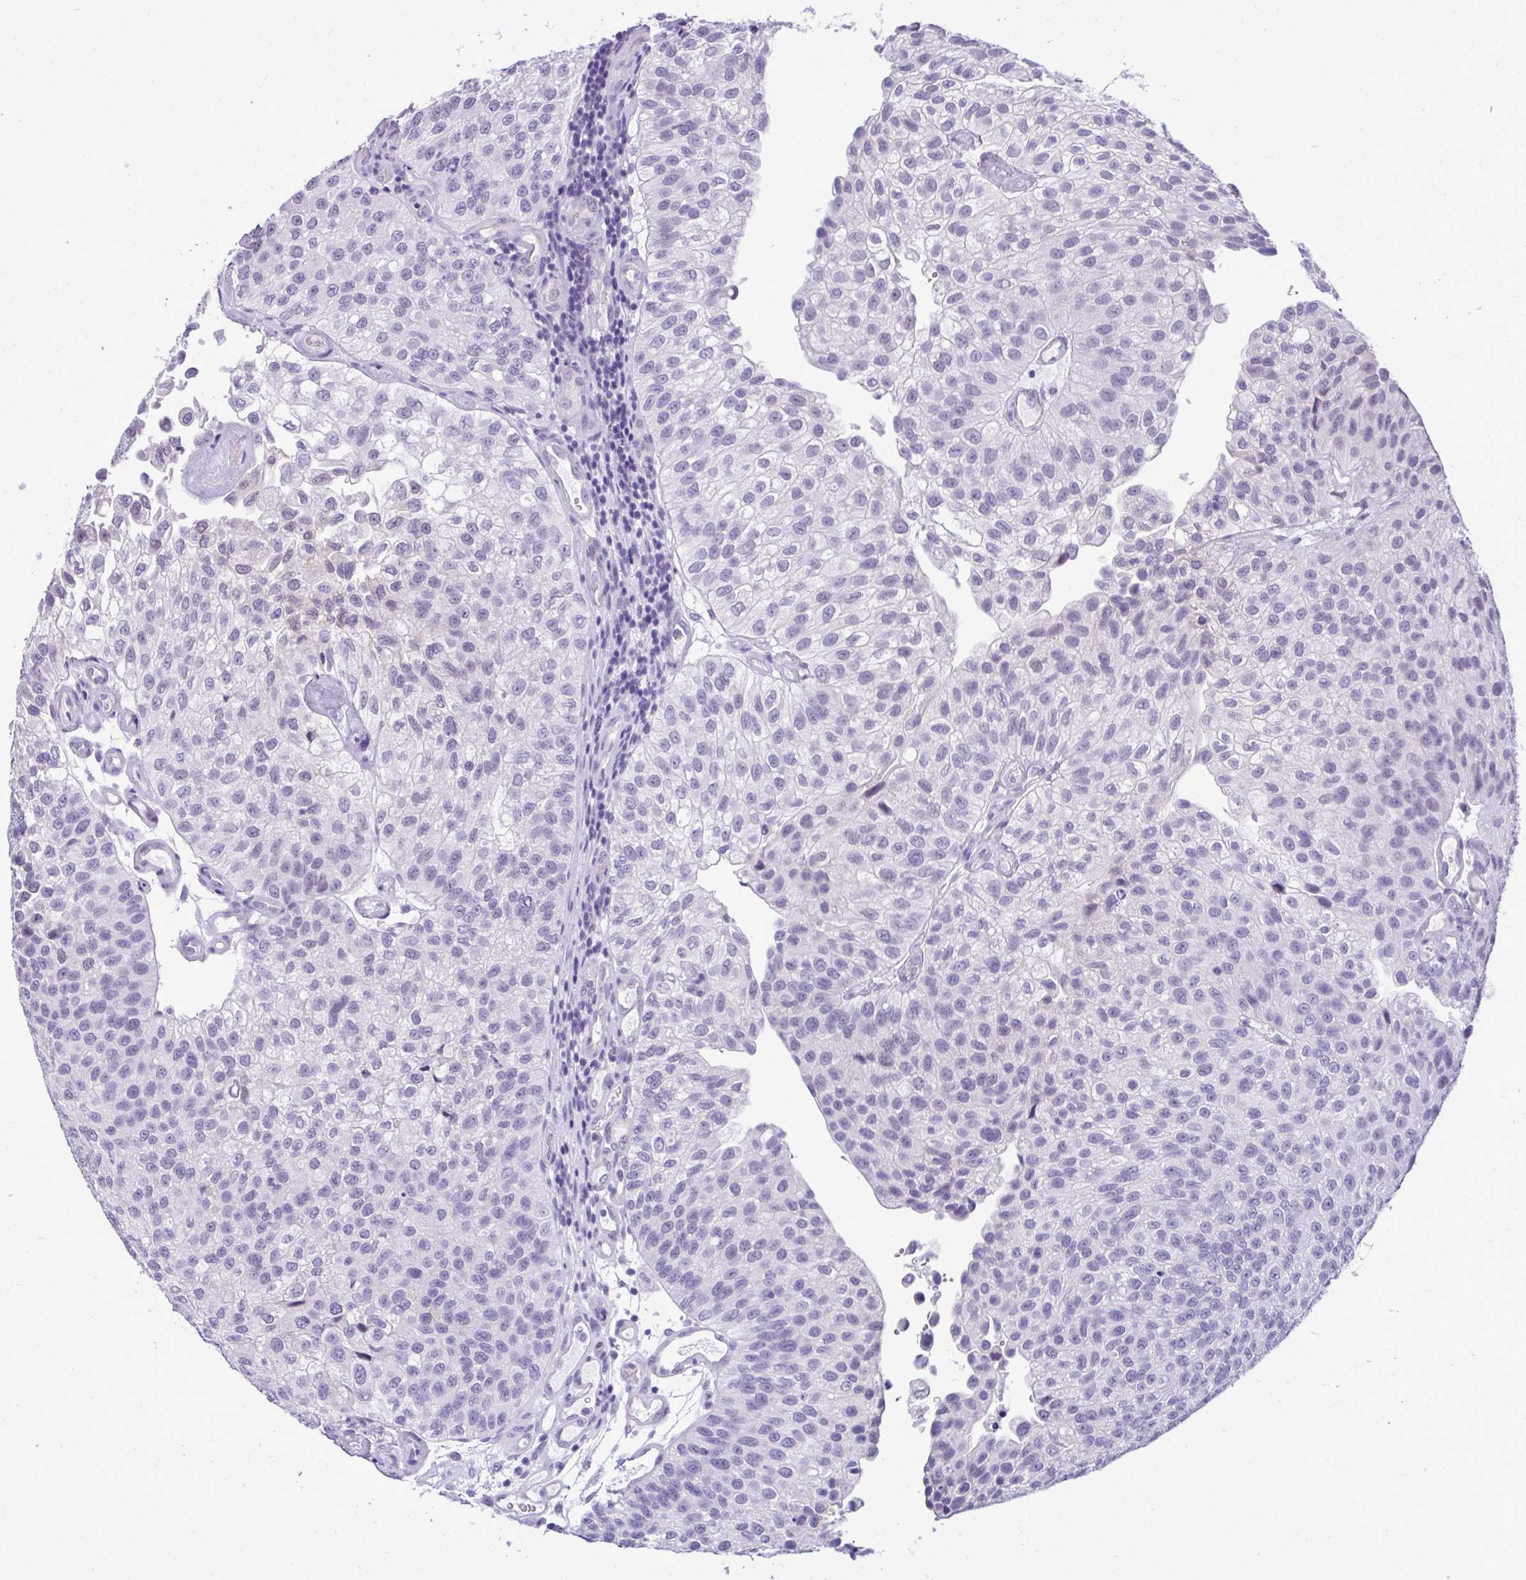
{"staining": {"intensity": "negative", "quantity": "none", "location": "none"}, "tissue": "urothelial cancer", "cell_type": "Tumor cells", "image_type": "cancer", "snomed": [{"axis": "morphology", "description": "Urothelial carcinoma, NOS"}, {"axis": "topography", "description": "Urinary bladder"}], "caption": "Image shows no protein positivity in tumor cells of transitional cell carcinoma tissue.", "gene": "PRM2", "patient": {"sex": "male", "age": 87}}